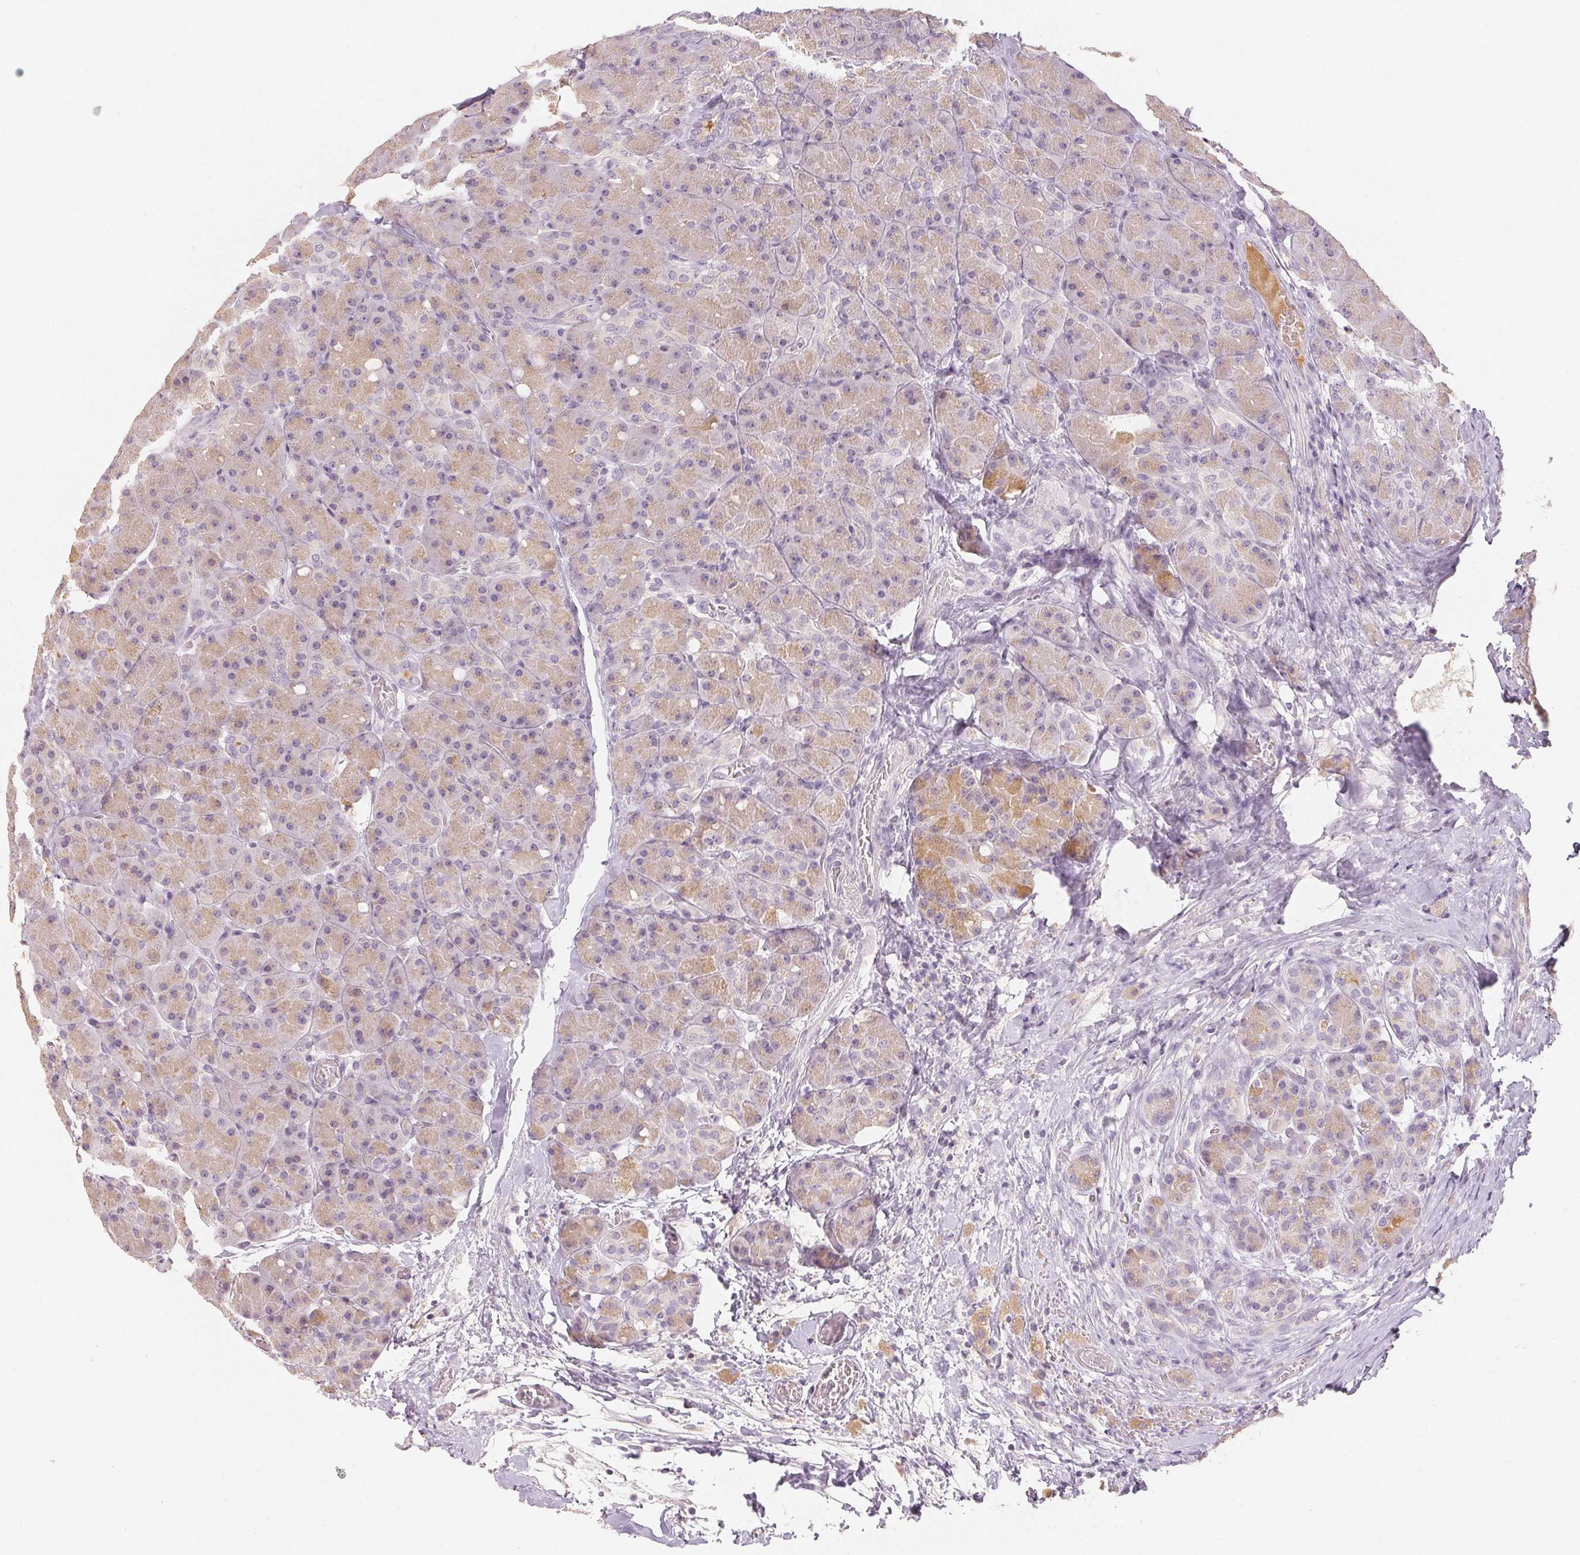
{"staining": {"intensity": "moderate", "quantity": "25%-75%", "location": "cytoplasmic/membranous"}, "tissue": "pancreas", "cell_type": "Exocrine glandular cells", "image_type": "normal", "snomed": [{"axis": "morphology", "description": "Normal tissue, NOS"}, {"axis": "topography", "description": "Pancreas"}], "caption": "Pancreas stained with a brown dye displays moderate cytoplasmic/membranous positive expression in about 25%-75% of exocrine glandular cells.", "gene": "LVRN", "patient": {"sex": "male", "age": 55}}